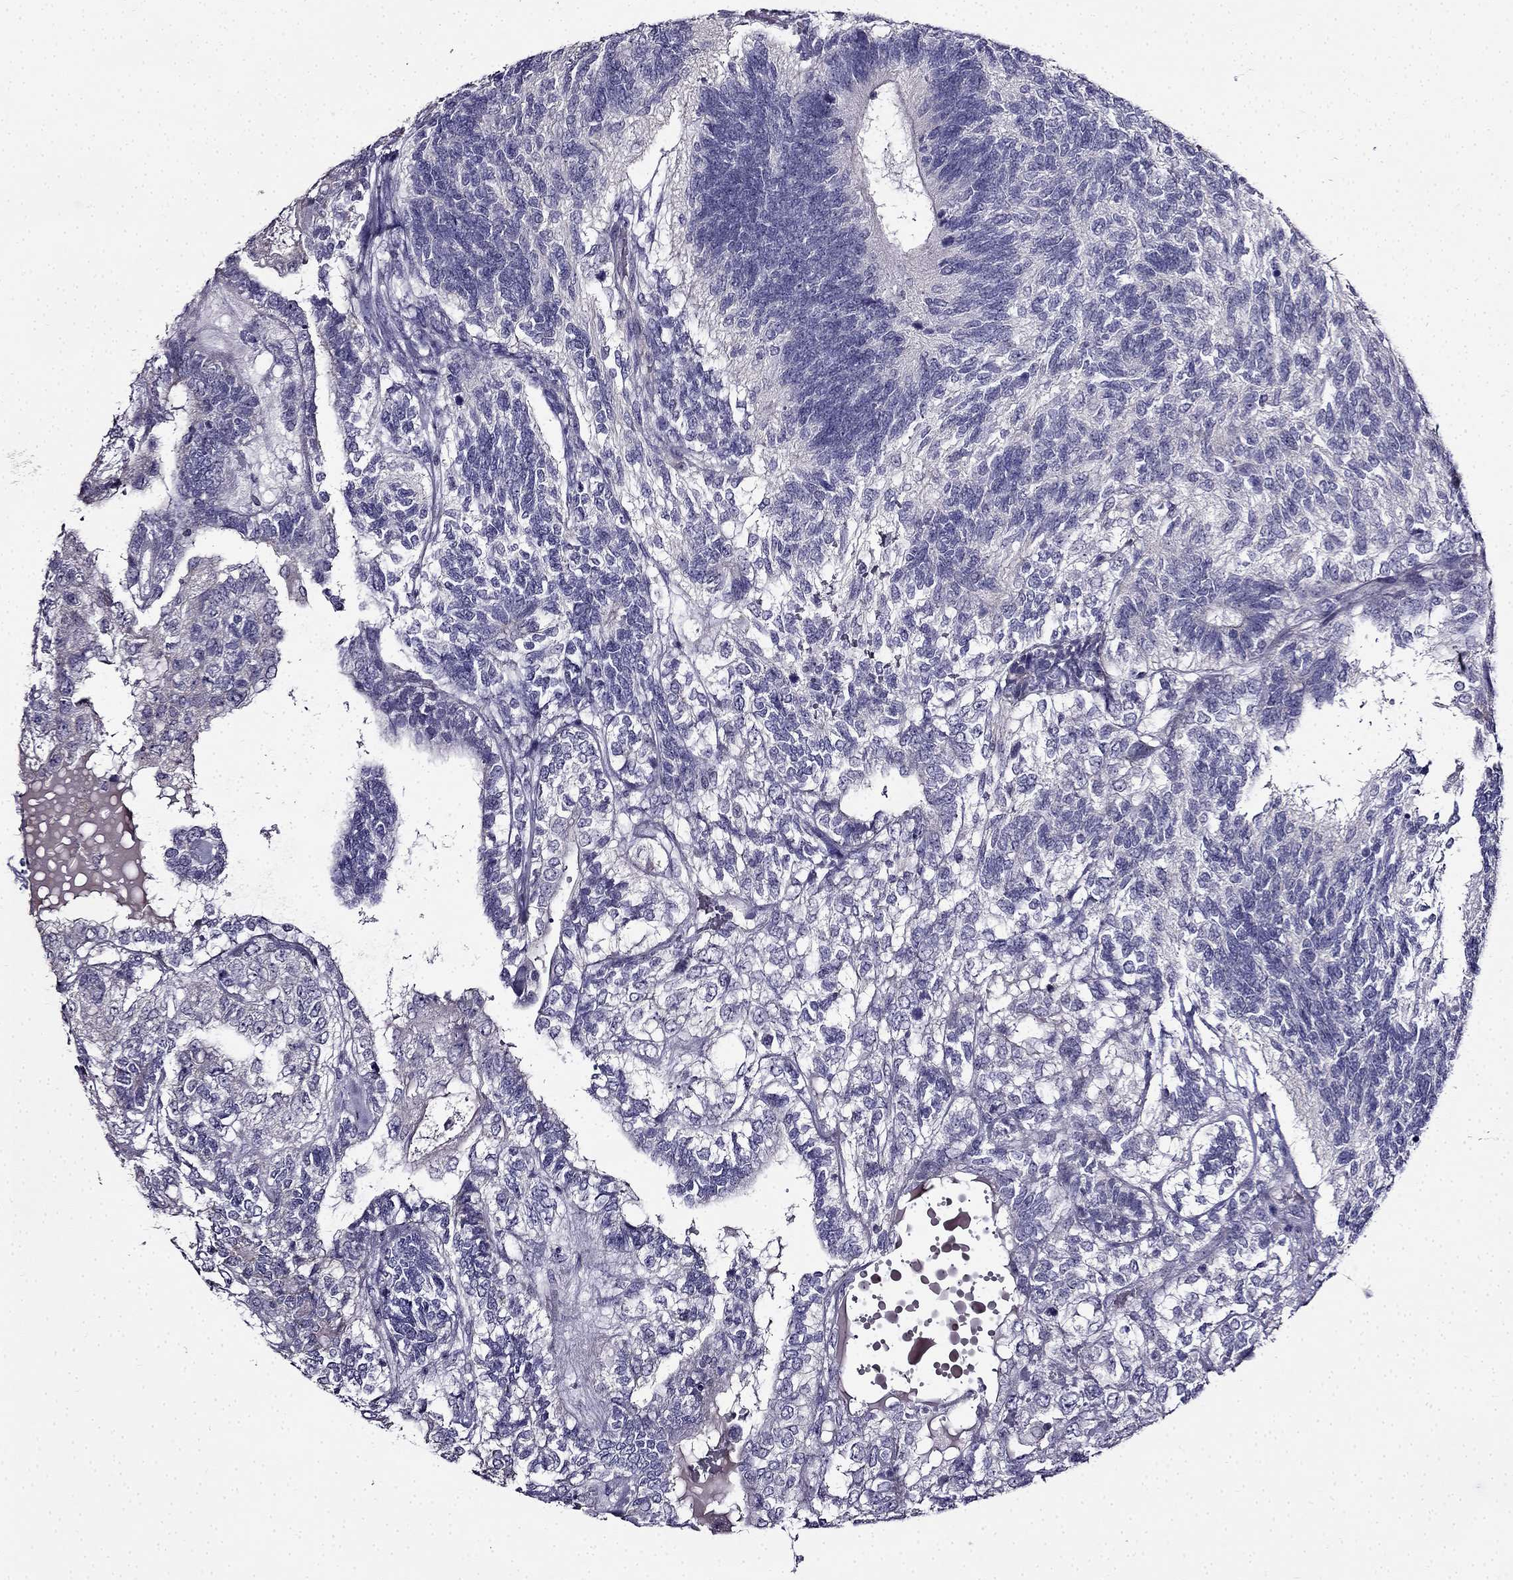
{"staining": {"intensity": "negative", "quantity": "none", "location": "none"}, "tissue": "testis cancer", "cell_type": "Tumor cells", "image_type": "cancer", "snomed": [{"axis": "morphology", "description": "Seminoma, NOS"}, {"axis": "morphology", "description": "Carcinoma, Embryonal, NOS"}, {"axis": "topography", "description": "Testis"}], "caption": "Embryonal carcinoma (testis) stained for a protein using IHC demonstrates no staining tumor cells.", "gene": "TMEM266", "patient": {"sex": "male", "age": 41}}